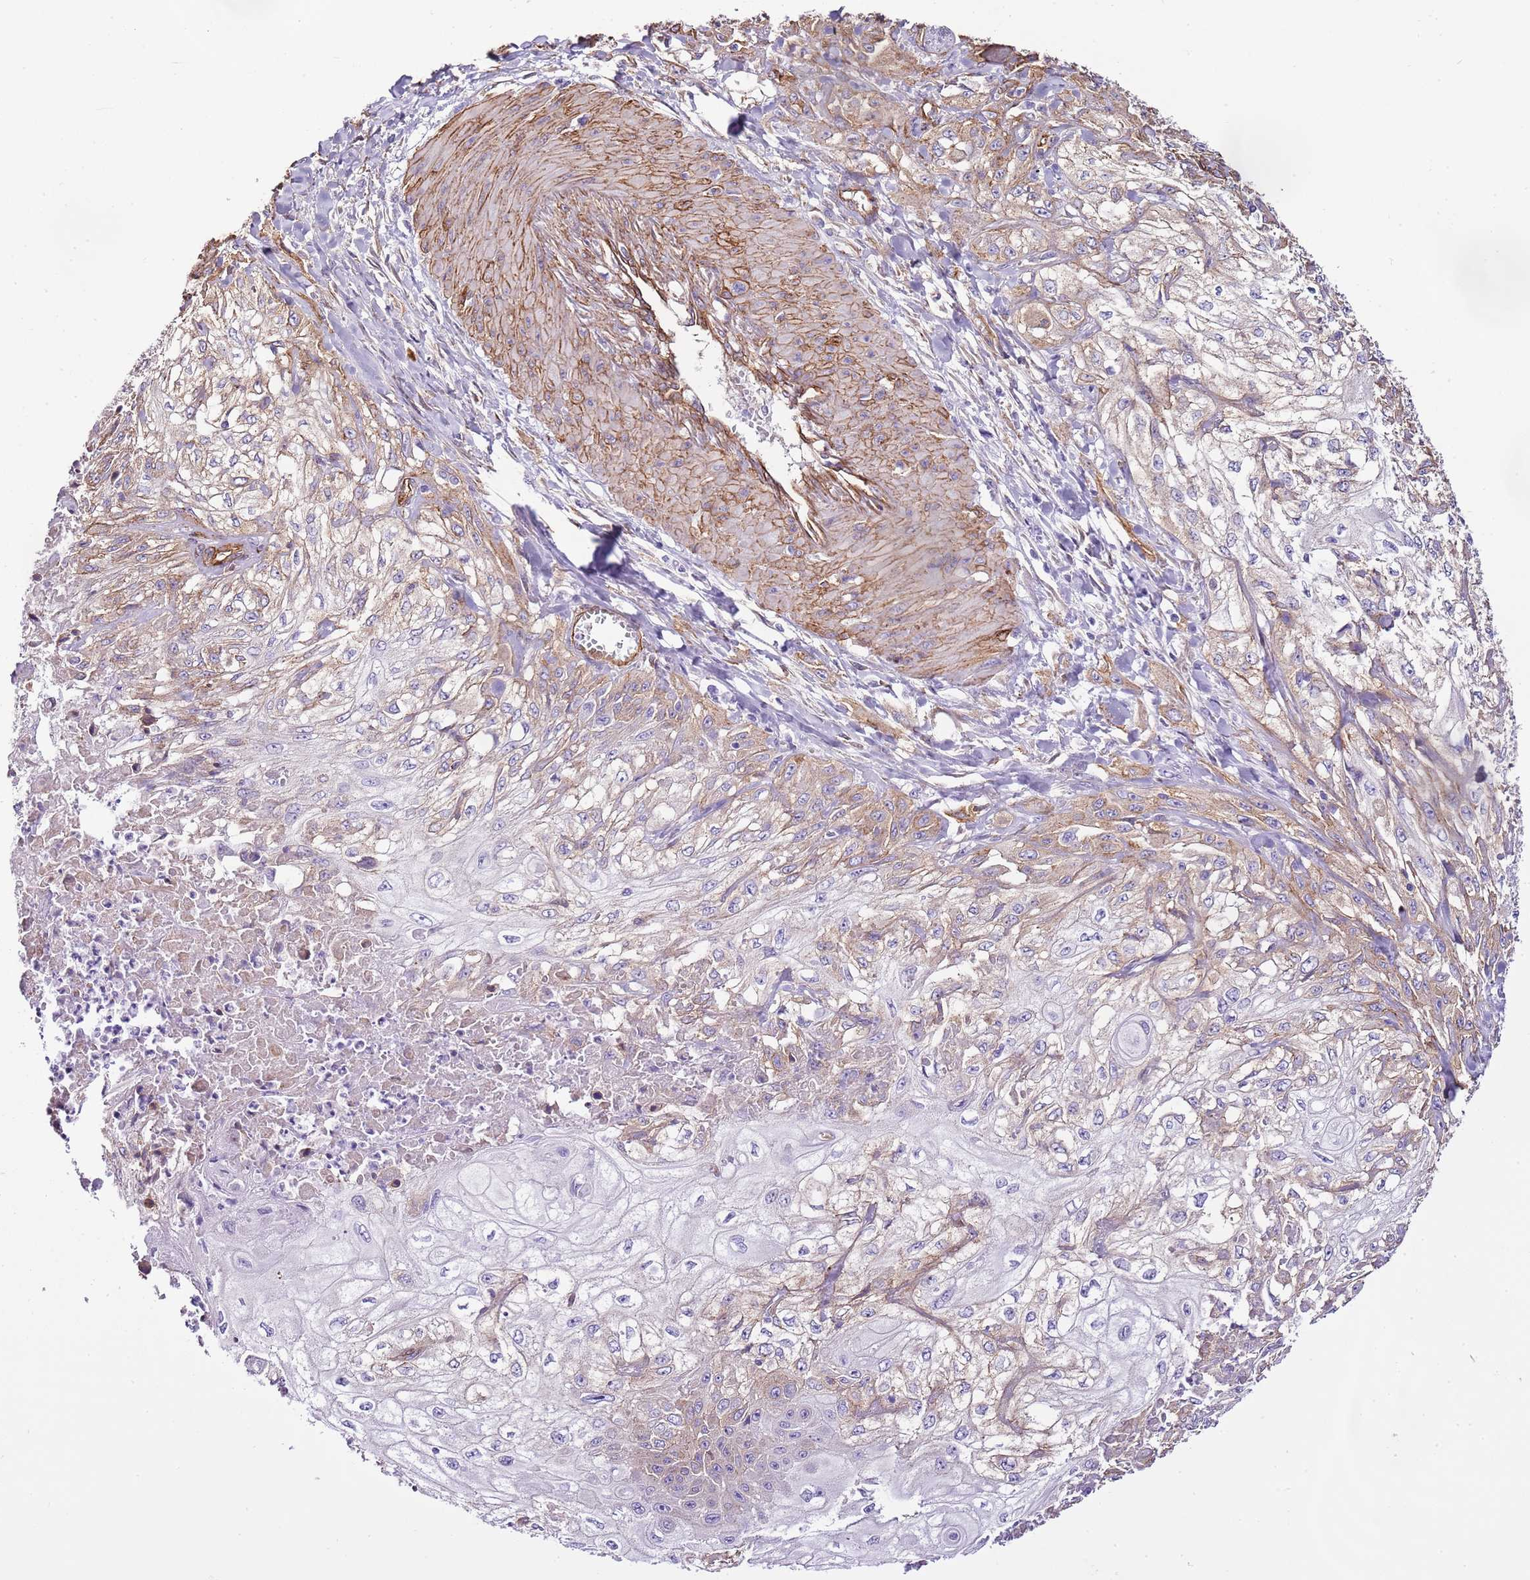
{"staining": {"intensity": "weak", "quantity": "<25%", "location": "cytoplasmic/membranous"}, "tissue": "skin cancer", "cell_type": "Tumor cells", "image_type": "cancer", "snomed": [{"axis": "morphology", "description": "Squamous cell carcinoma, NOS"}, {"axis": "morphology", "description": "Squamous cell carcinoma, metastatic, NOS"}, {"axis": "topography", "description": "Skin"}, {"axis": "topography", "description": "Lymph node"}], "caption": "High power microscopy micrograph of an immunohistochemistry photomicrograph of skin cancer (metastatic squamous cell carcinoma), revealing no significant staining in tumor cells.", "gene": "CTDSPL", "patient": {"sex": "male", "age": 75}}